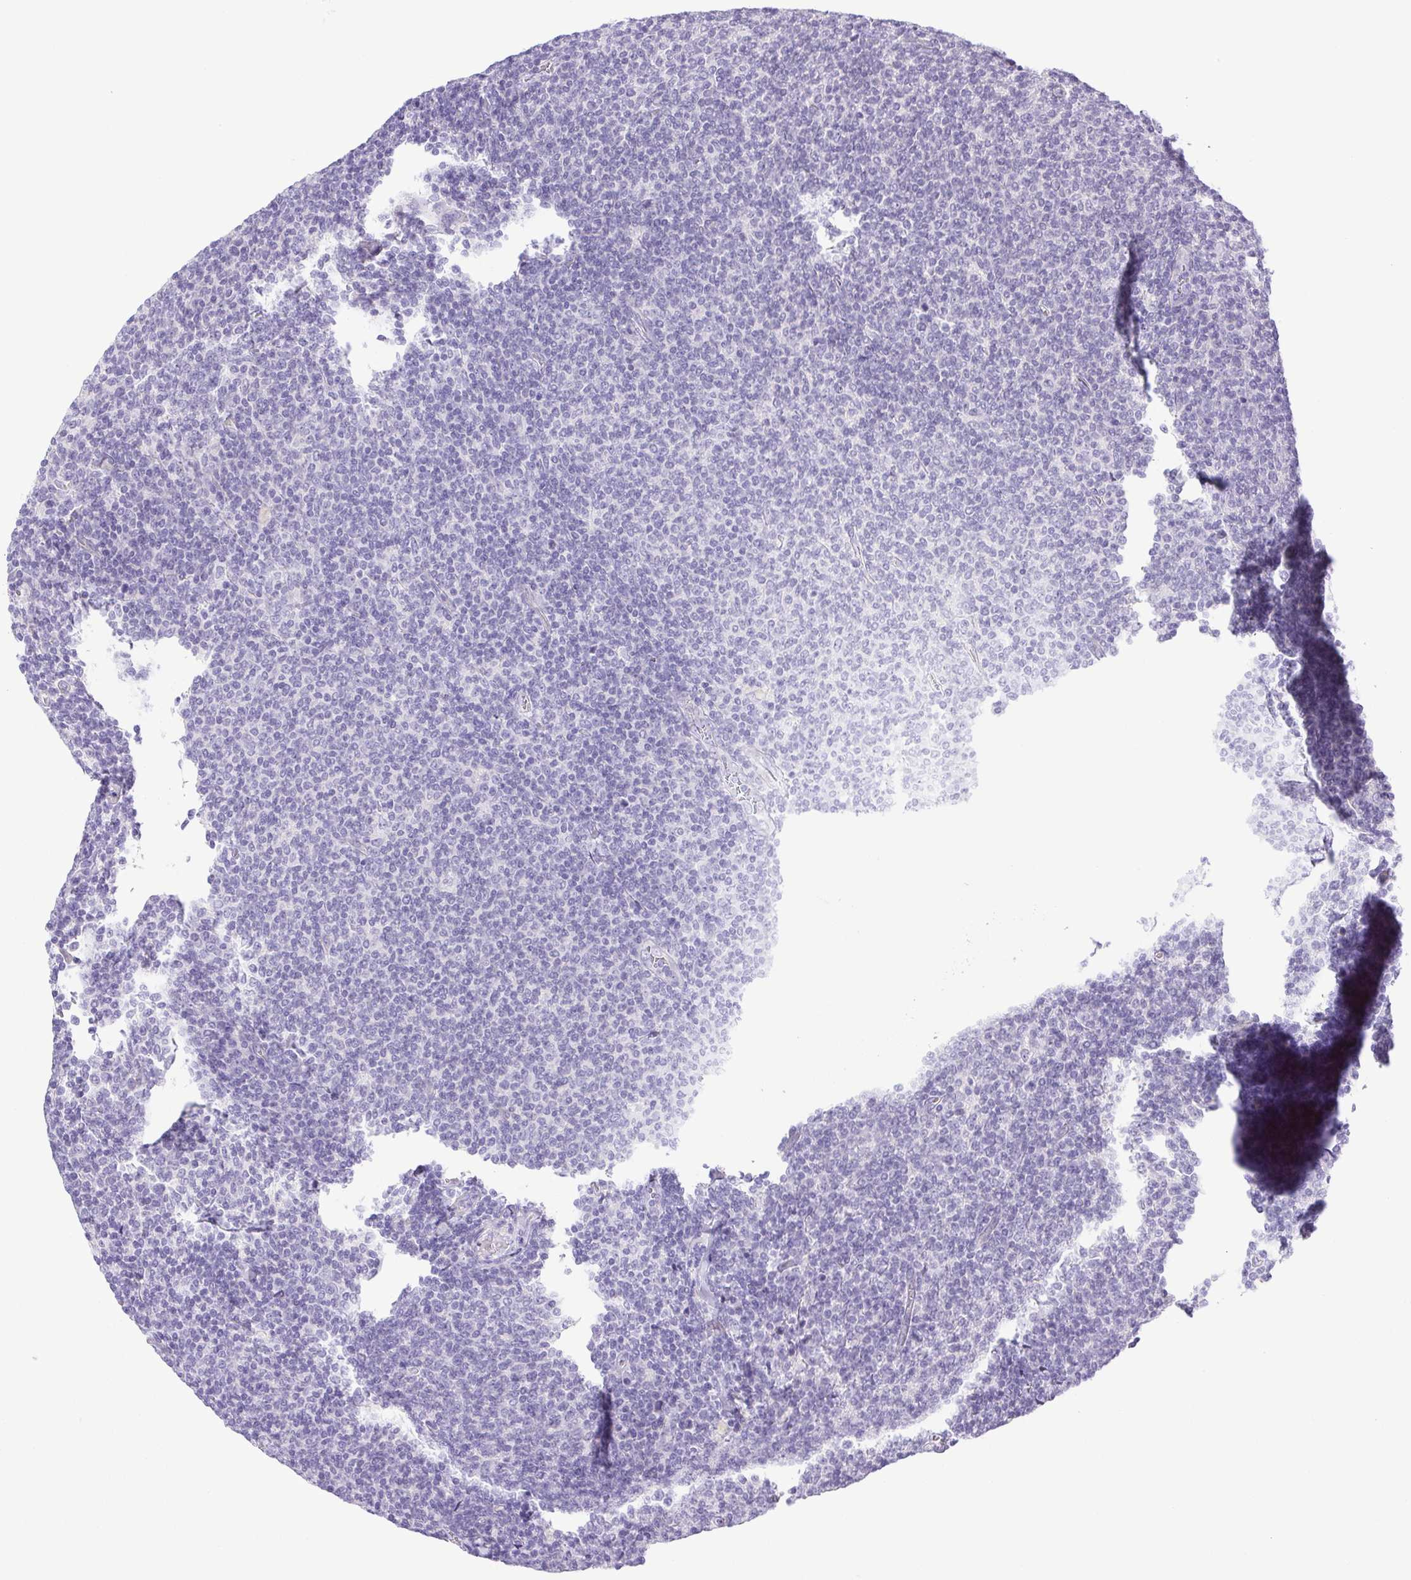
{"staining": {"intensity": "negative", "quantity": "none", "location": "none"}, "tissue": "lymphoma", "cell_type": "Tumor cells", "image_type": "cancer", "snomed": [{"axis": "morphology", "description": "Malignant lymphoma, non-Hodgkin's type, Low grade"}, {"axis": "topography", "description": "Lymph node"}], "caption": "High power microscopy photomicrograph of an IHC photomicrograph of low-grade malignant lymphoma, non-Hodgkin's type, revealing no significant expression in tumor cells. (DAB (3,3'-diaminobenzidine) immunohistochemistry (IHC) with hematoxylin counter stain).", "gene": "PAPPA2", "patient": {"sex": "male", "age": 52}}